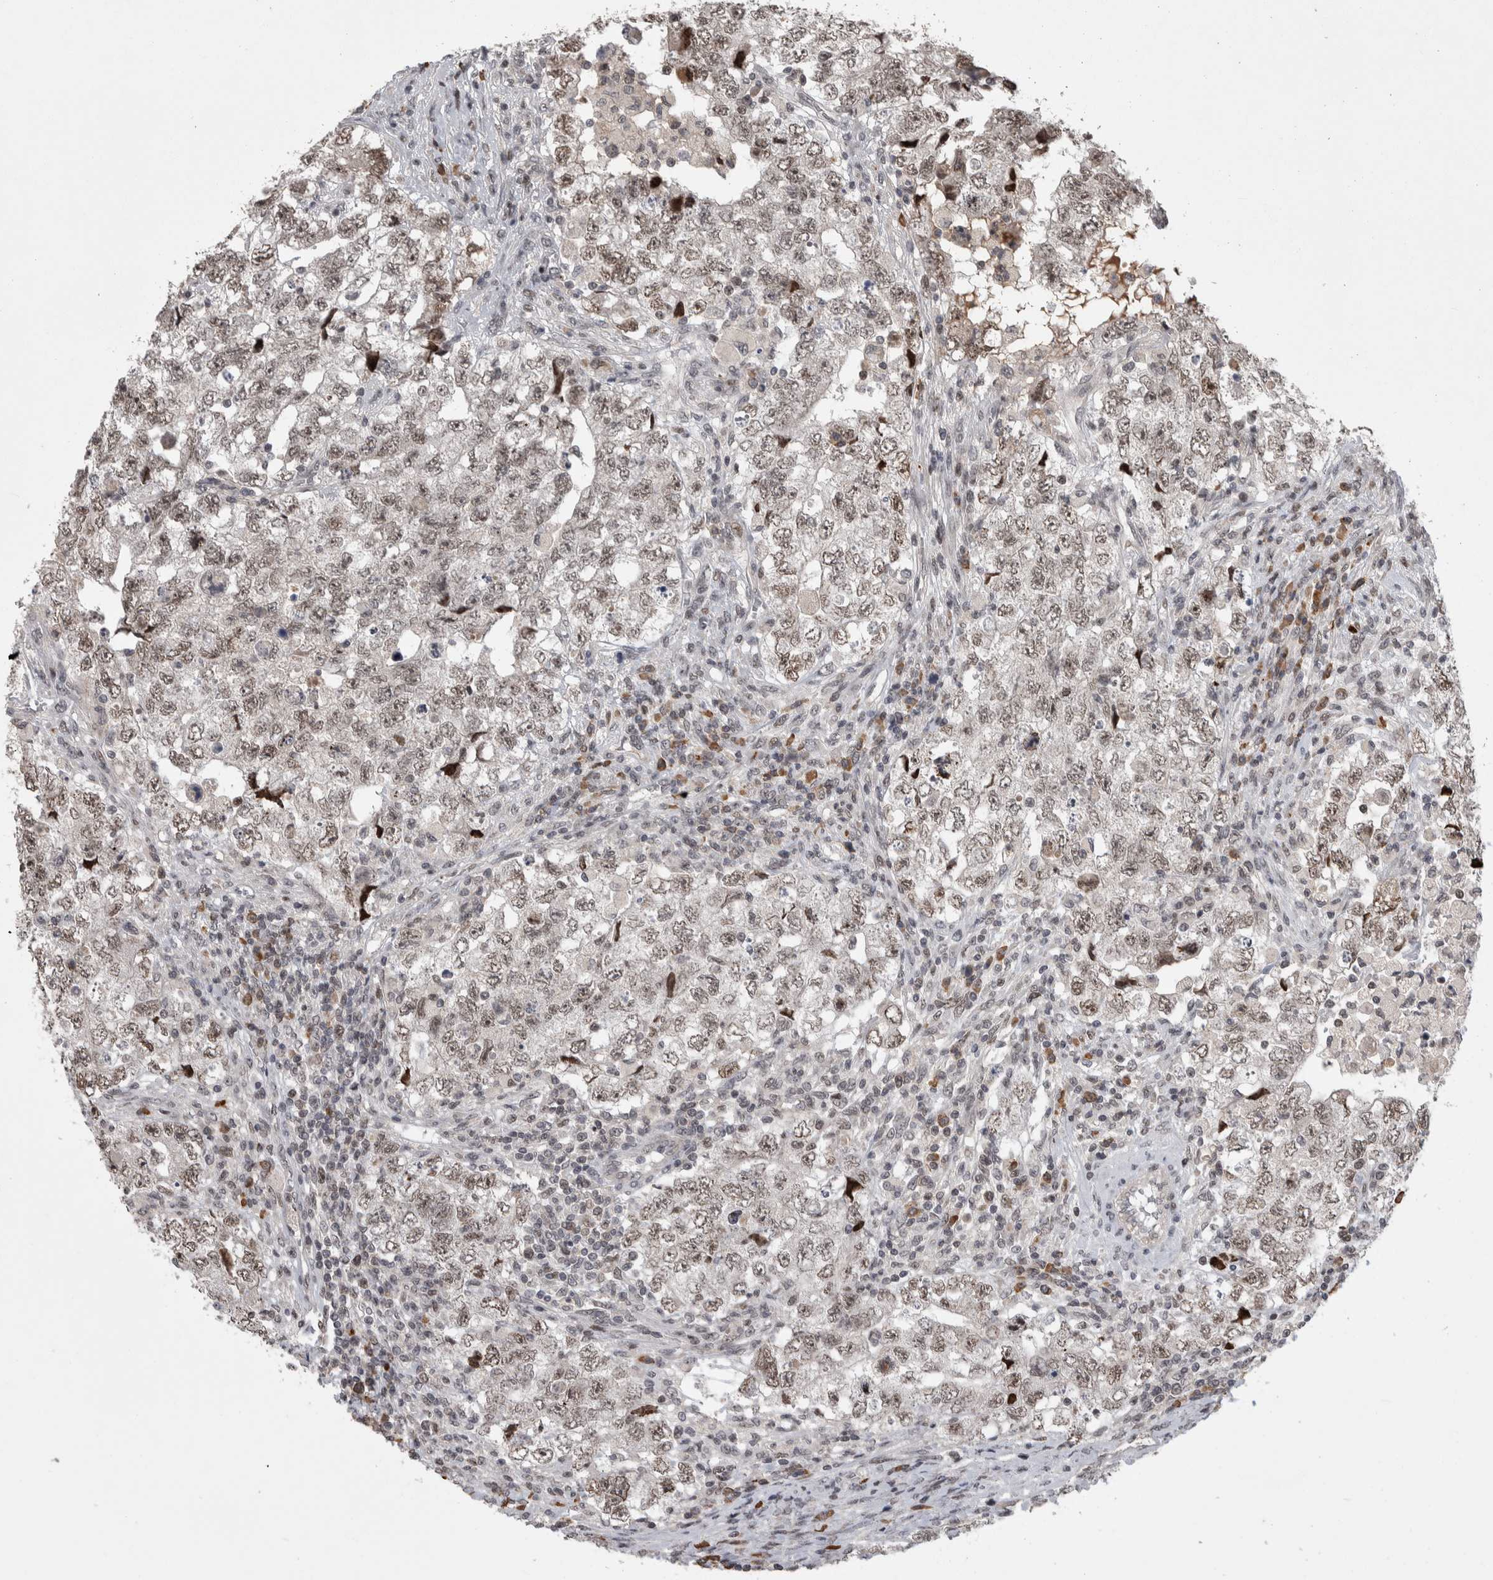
{"staining": {"intensity": "weak", "quantity": ">75%", "location": "nuclear"}, "tissue": "testis cancer", "cell_type": "Tumor cells", "image_type": "cancer", "snomed": [{"axis": "morphology", "description": "Carcinoma, Embryonal, NOS"}, {"axis": "topography", "description": "Testis"}], "caption": "Protein staining demonstrates weak nuclear positivity in approximately >75% of tumor cells in testis embryonal carcinoma. The staining was performed using DAB, with brown indicating positive protein expression. Nuclei are stained blue with hematoxylin.", "gene": "ZNF592", "patient": {"sex": "male", "age": 36}}